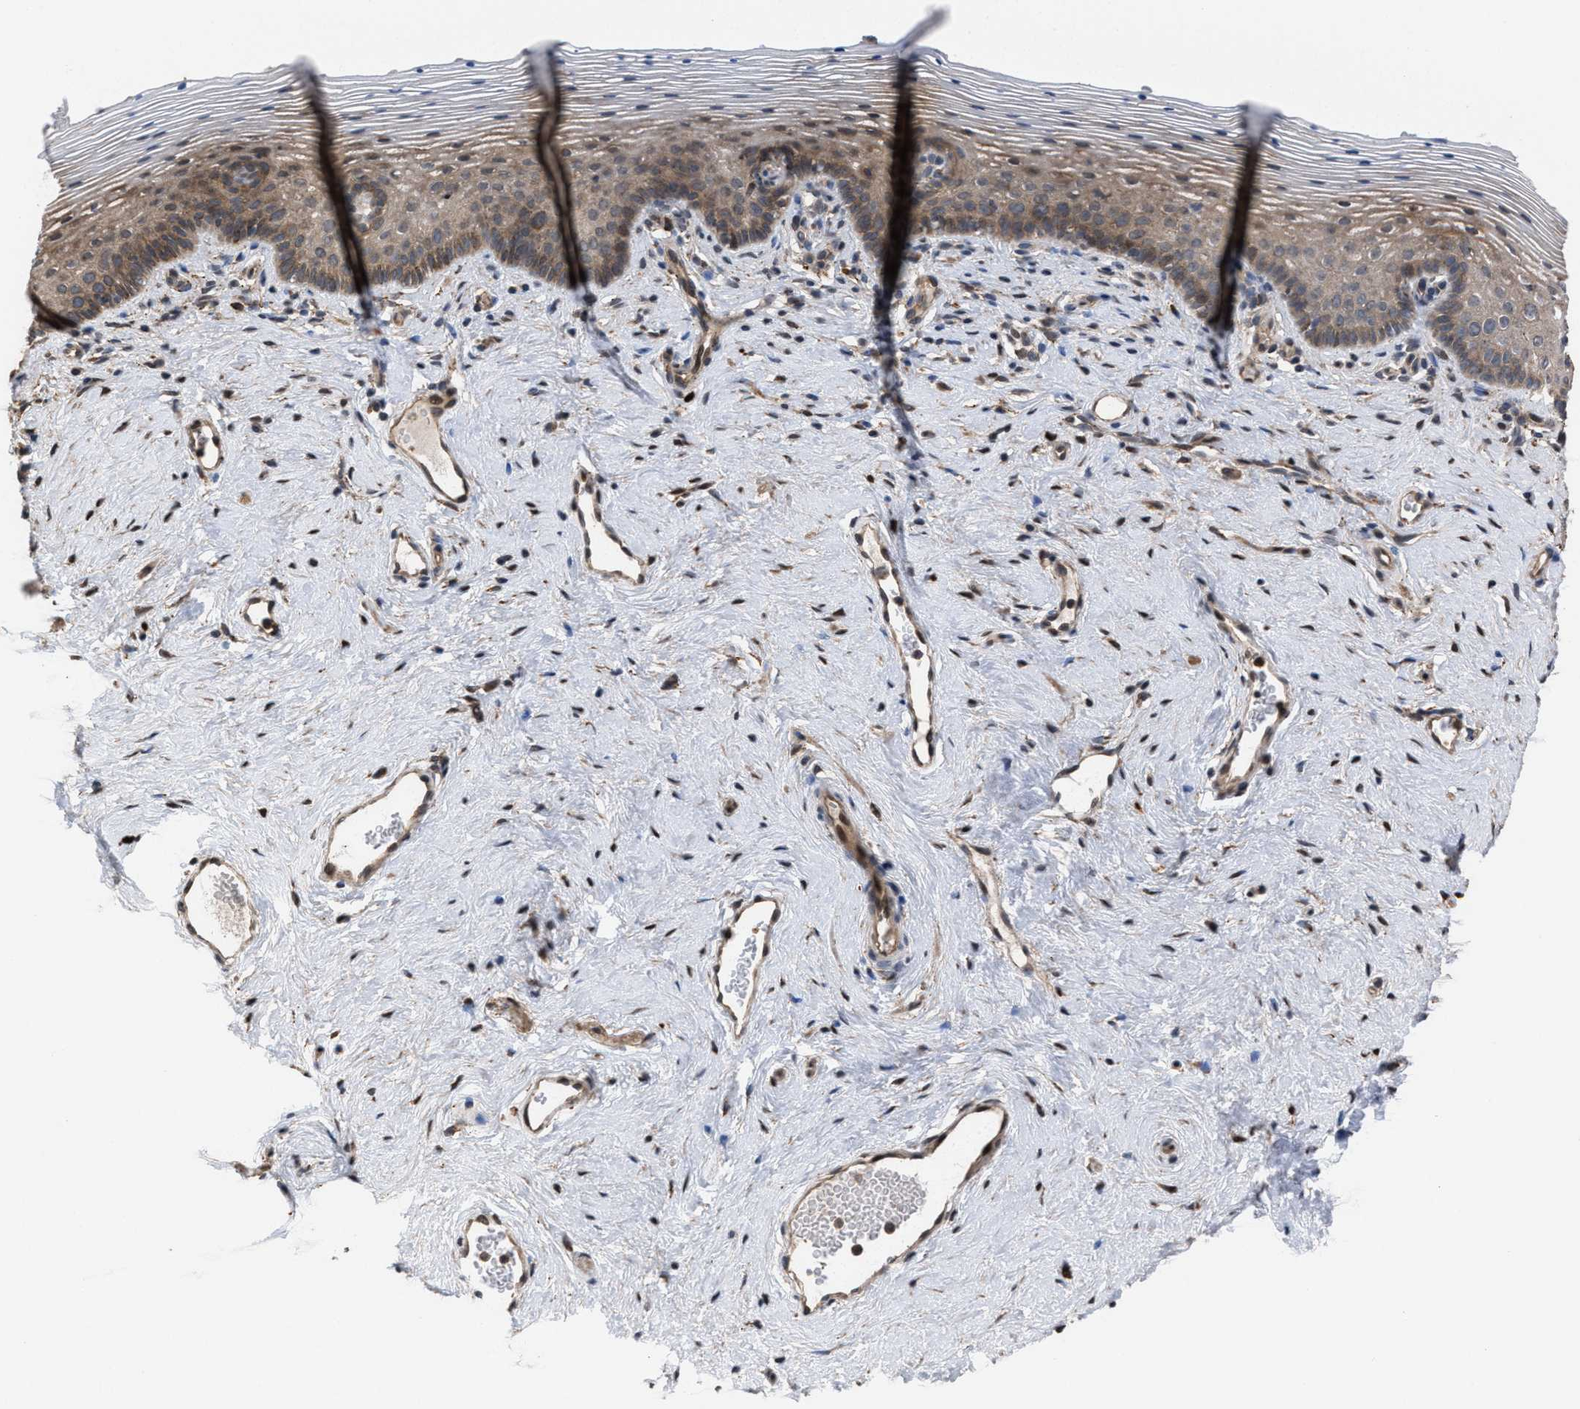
{"staining": {"intensity": "moderate", "quantity": ">75%", "location": "cytoplasmic/membranous"}, "tissue": "vagina", "cell_type": "Squamous epithelial cells", "image_type": "normal", "snomed": [{"axis": "morphology", "description": "Normal tissue, NOS"}, {"axis": "topography", "description": "Vagina"}], "caption": "Squamous epithelial cells reveal medium levels of moderate cytoplasmic/membranous expression in approximately >75% of cells in normal vagina.", "gene": "TP53BP2", "patient": {"sex": "female", "age": 32}}